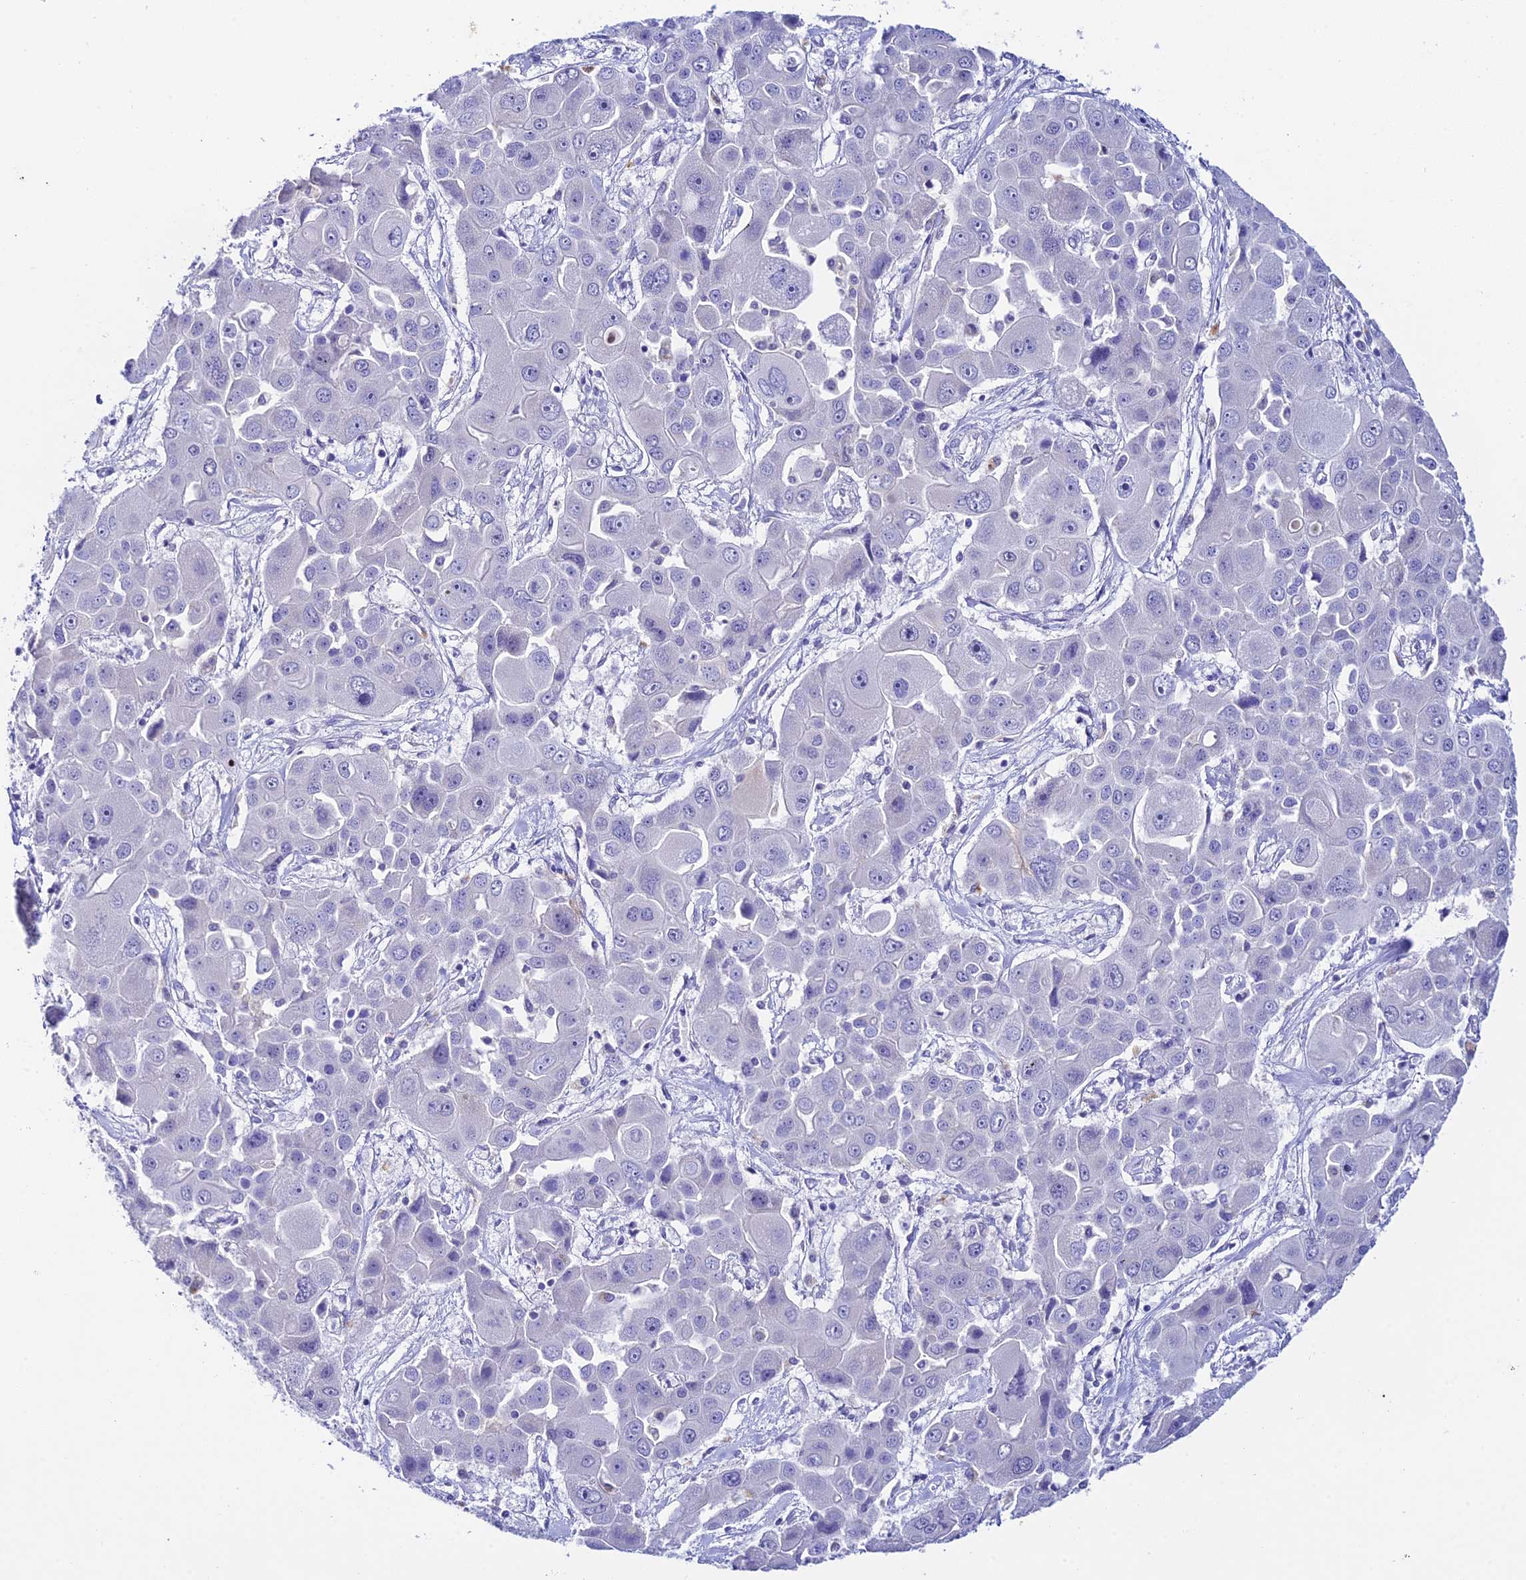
{"staining": {"intensity": "negative", "quantity": "none", "location": "none"}, "tissue": "liver cancer", "cell_type": "Tumor cells", "image_type": "cancer", "snomed": [{"axis": "morphology", "description": "Cholangiocarcinoma"}, {"axis": "topography", "description": "Liver"}], "caption": "This is a image of immunohistochemistry (IHC) staining of liver cancer (cholangiocarcinoma), which shows no positivity in tumor cells.", "gene": "RASGEF1B", "patient": {"sex": "male", "age": 67}}